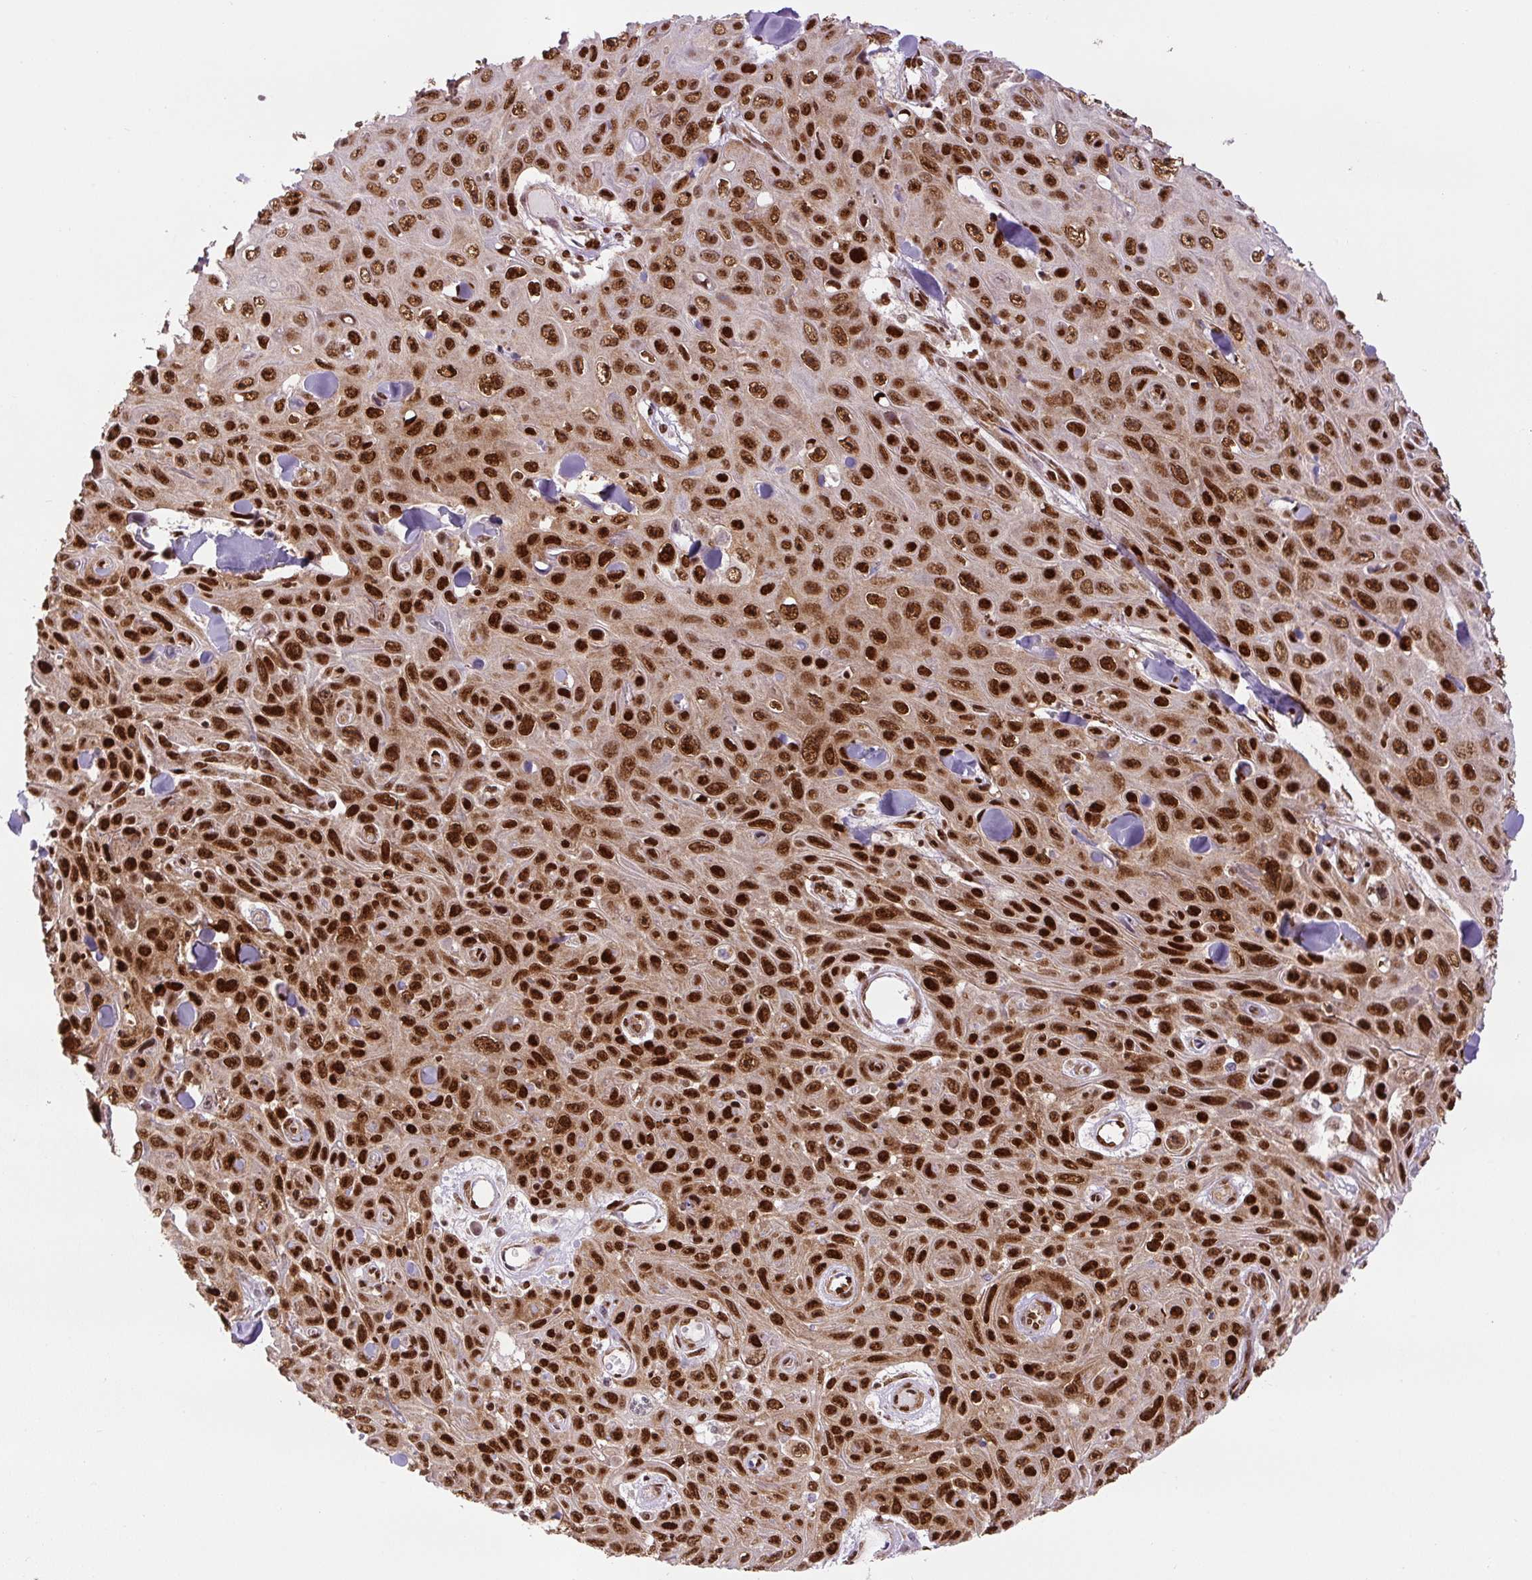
{"staining": {"intensity": "strong", "quantity": ">75%", "location": "nuclear"}, "tissue": "skin cancer", "cell_type": "Tumor cells", "image_type": "cancer", "snomed": [{"axis": "morphology", "description": "Squamous cell carcinoma, NOS"}, {"axis": "topography", "description": "Skin"}], "caption": "Immunohistochemical staining of skin squamous cell carcinoma displays high levels of strong nuclear protein staining in approximately >75% of tumor cells.", "gene": "FUS", "patient": {"sex": "male", "age": 82}}